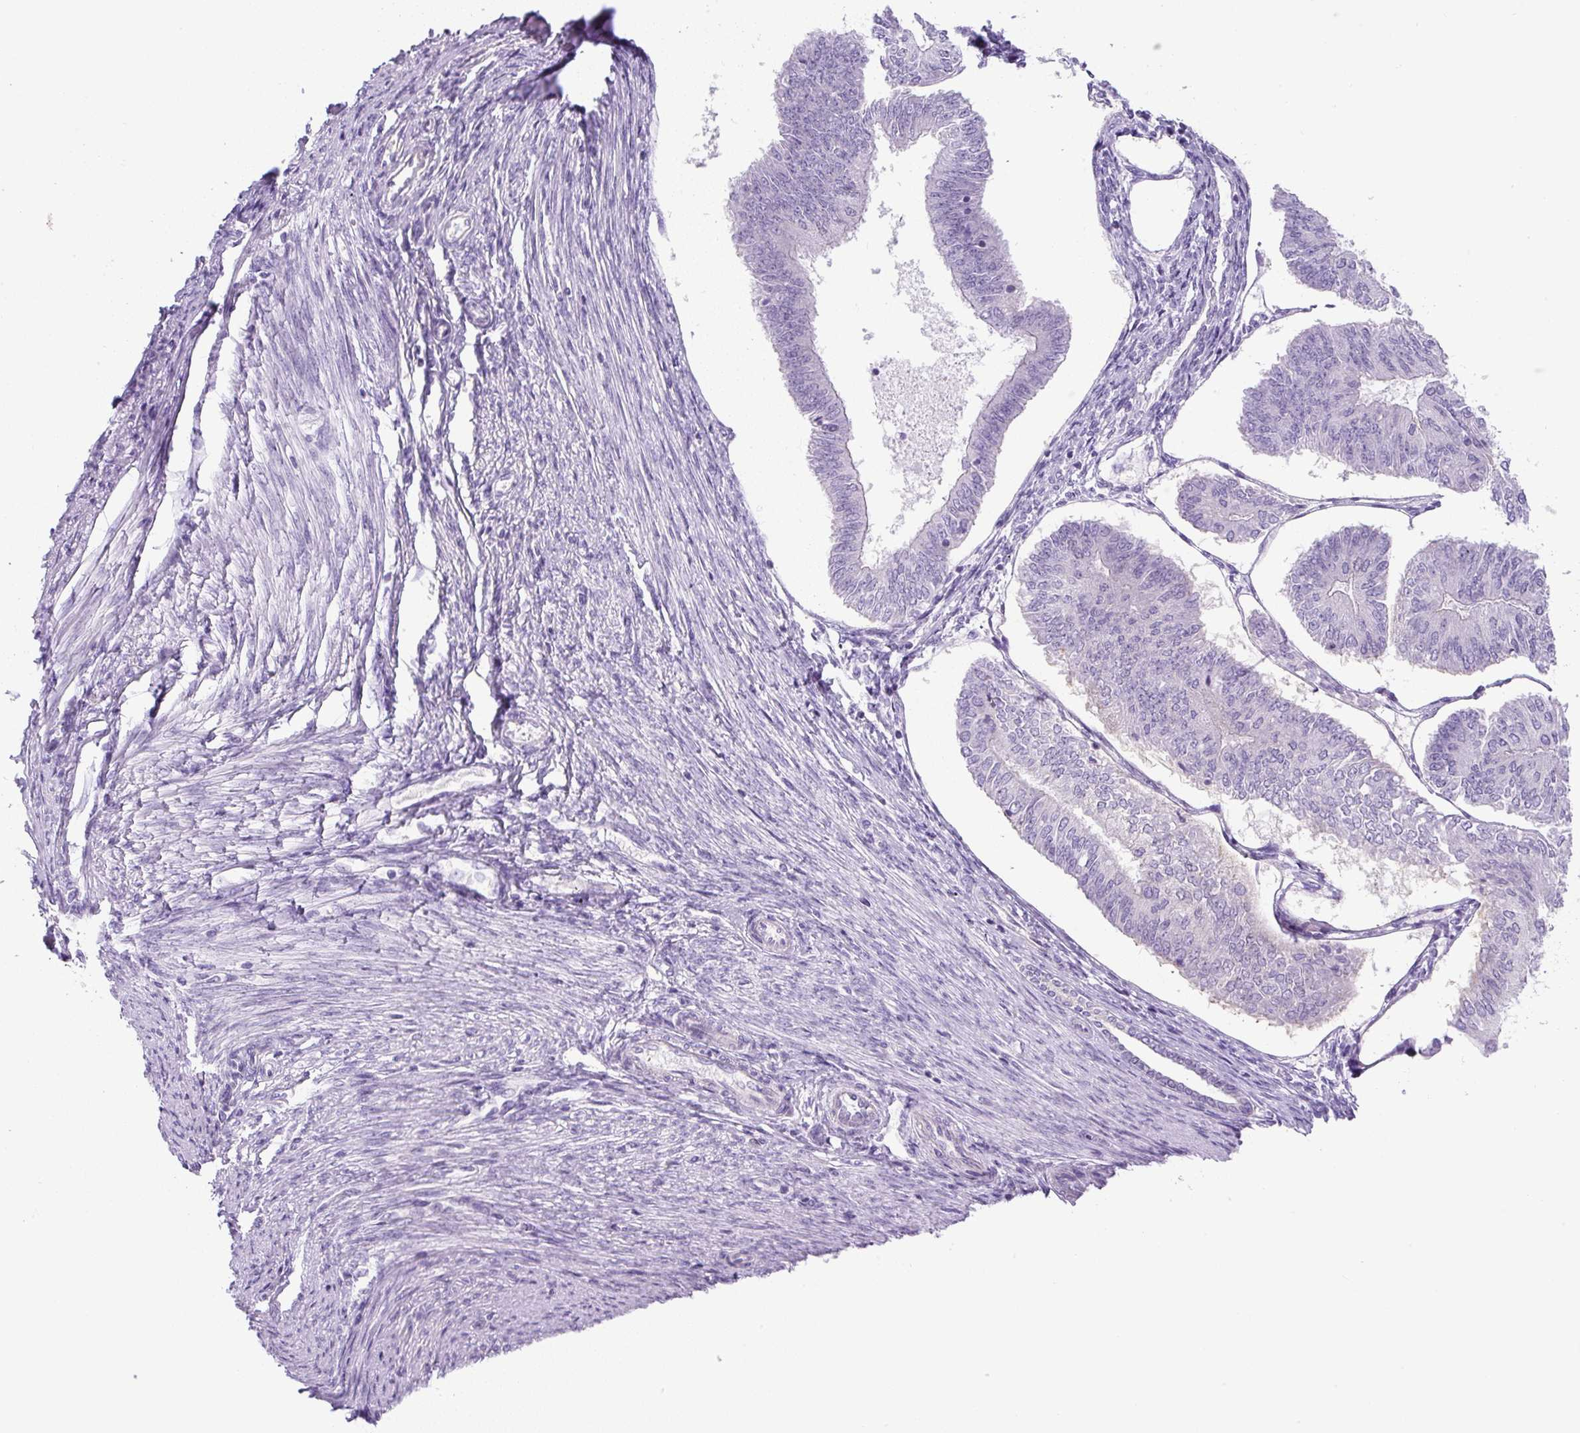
{"staining": {"intensity": "negative", "quantity": "none", "location": "none"}, "tissue": "endometrial cancer", "cell_type": "Tumor cells", "image_type": "cancer", "snomed": [{"axis": "morphology", "description": "Adenocarcinoma, NOS"}, {"axis": "topography", "description": "Endometrium"}], "caption": "Adenocarcinoma (endometrial) was stained to show a protein in brown. There is no significant positivity in tumor cells.", "gene": "ADAMTS19", "patient": {"sex": "female", "age": 58}}